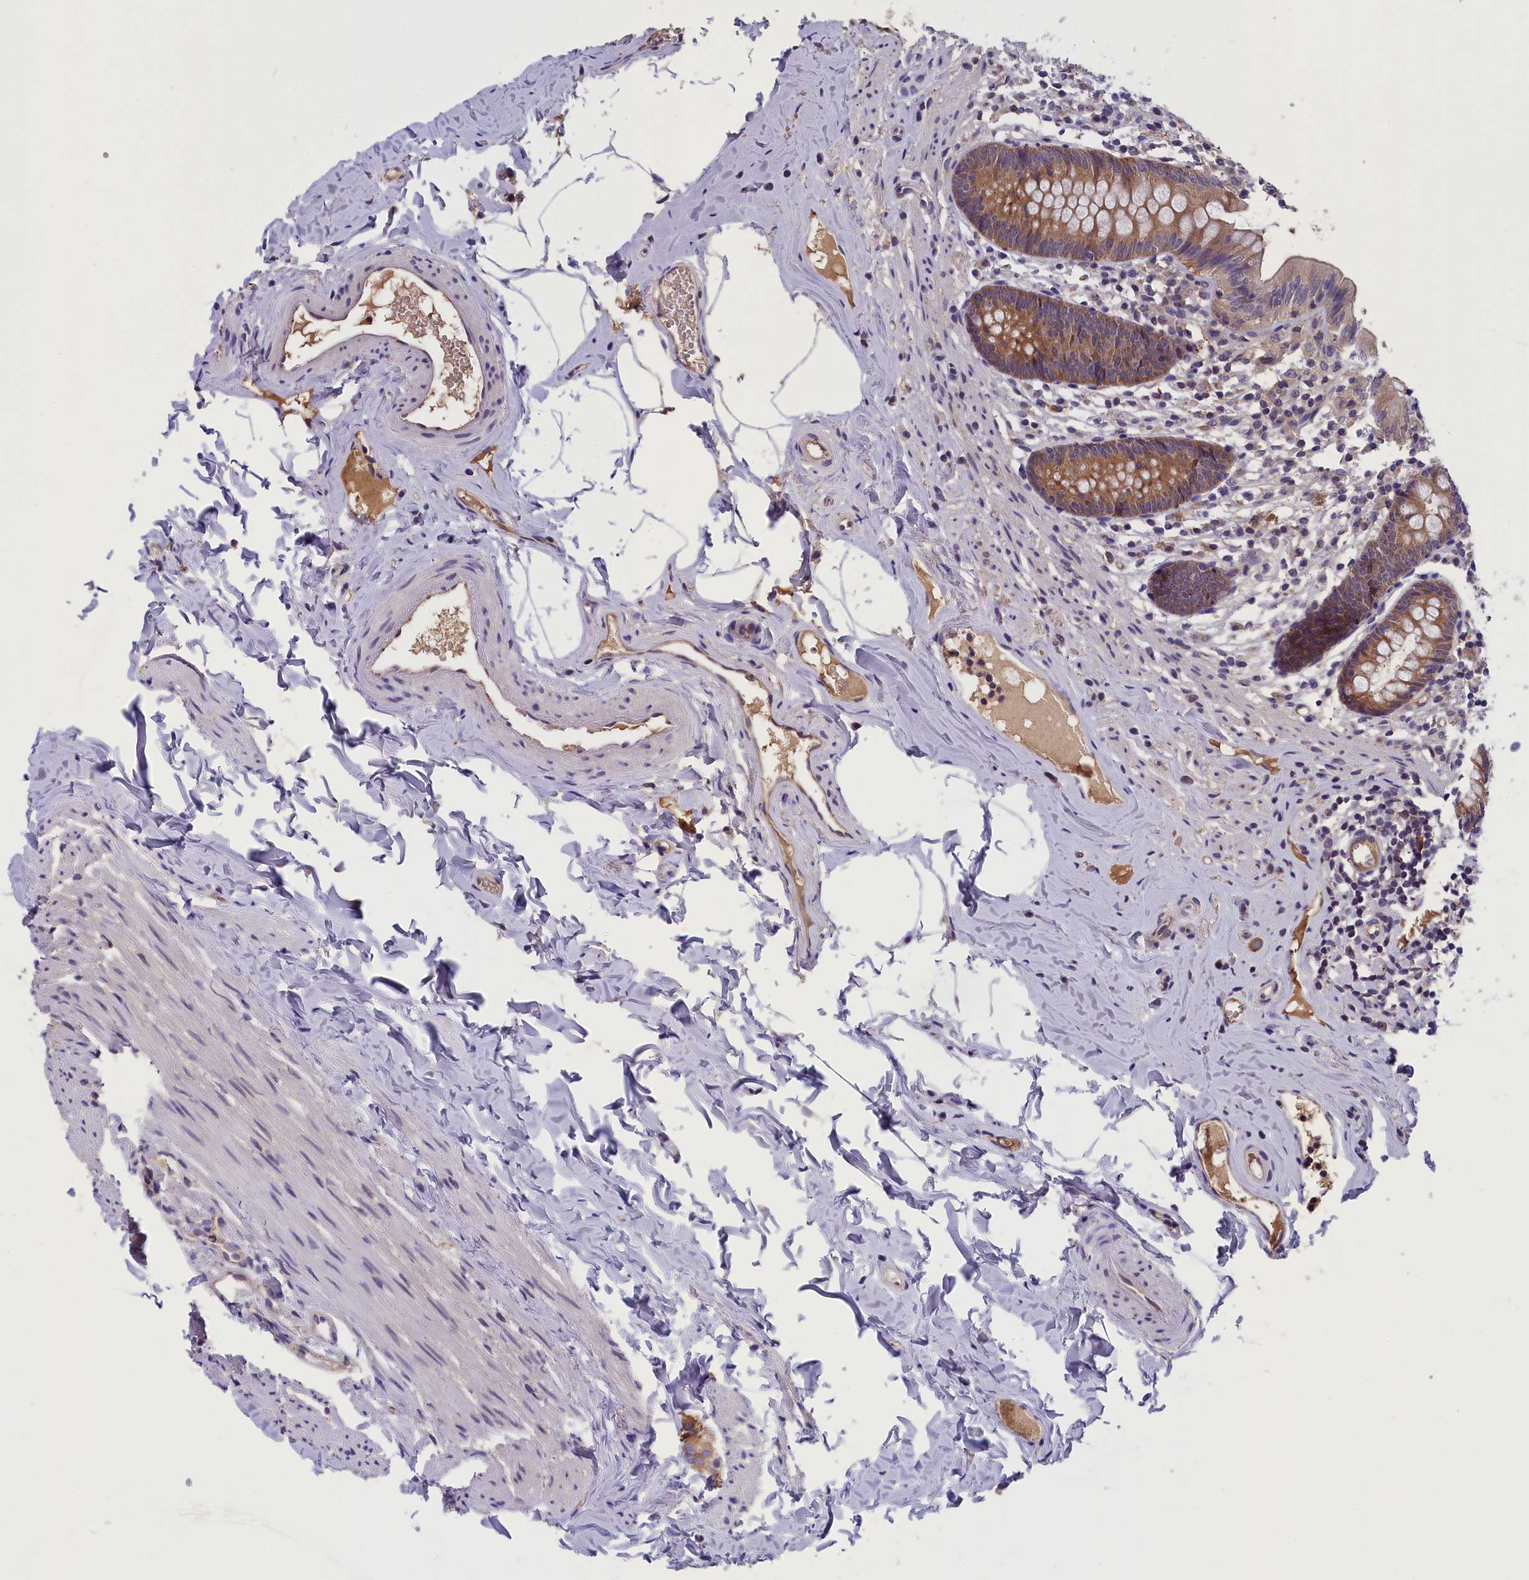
{"staining": {"intensity": "moderate", "quantity": ">75%", "location": "cytoplasmic/membranous"}, "tissue": "appendix", "cell_type": "Glandular cells", "image_type": "normal", "snomed": [{"axis": "morphology", "description": "Normal tissue, NOS"}, {"axis": "topography", "description": "Appendix"}], "caption": "DAB (3,3'-diaminobenzidine) immunohistochemical staining of normal human appendix displays moderate cytoplasmic/membranous protein staining in about >75% of glandular cells.", "gene": "ABCC8", "patient": {"sex": "male", "age": 52}}